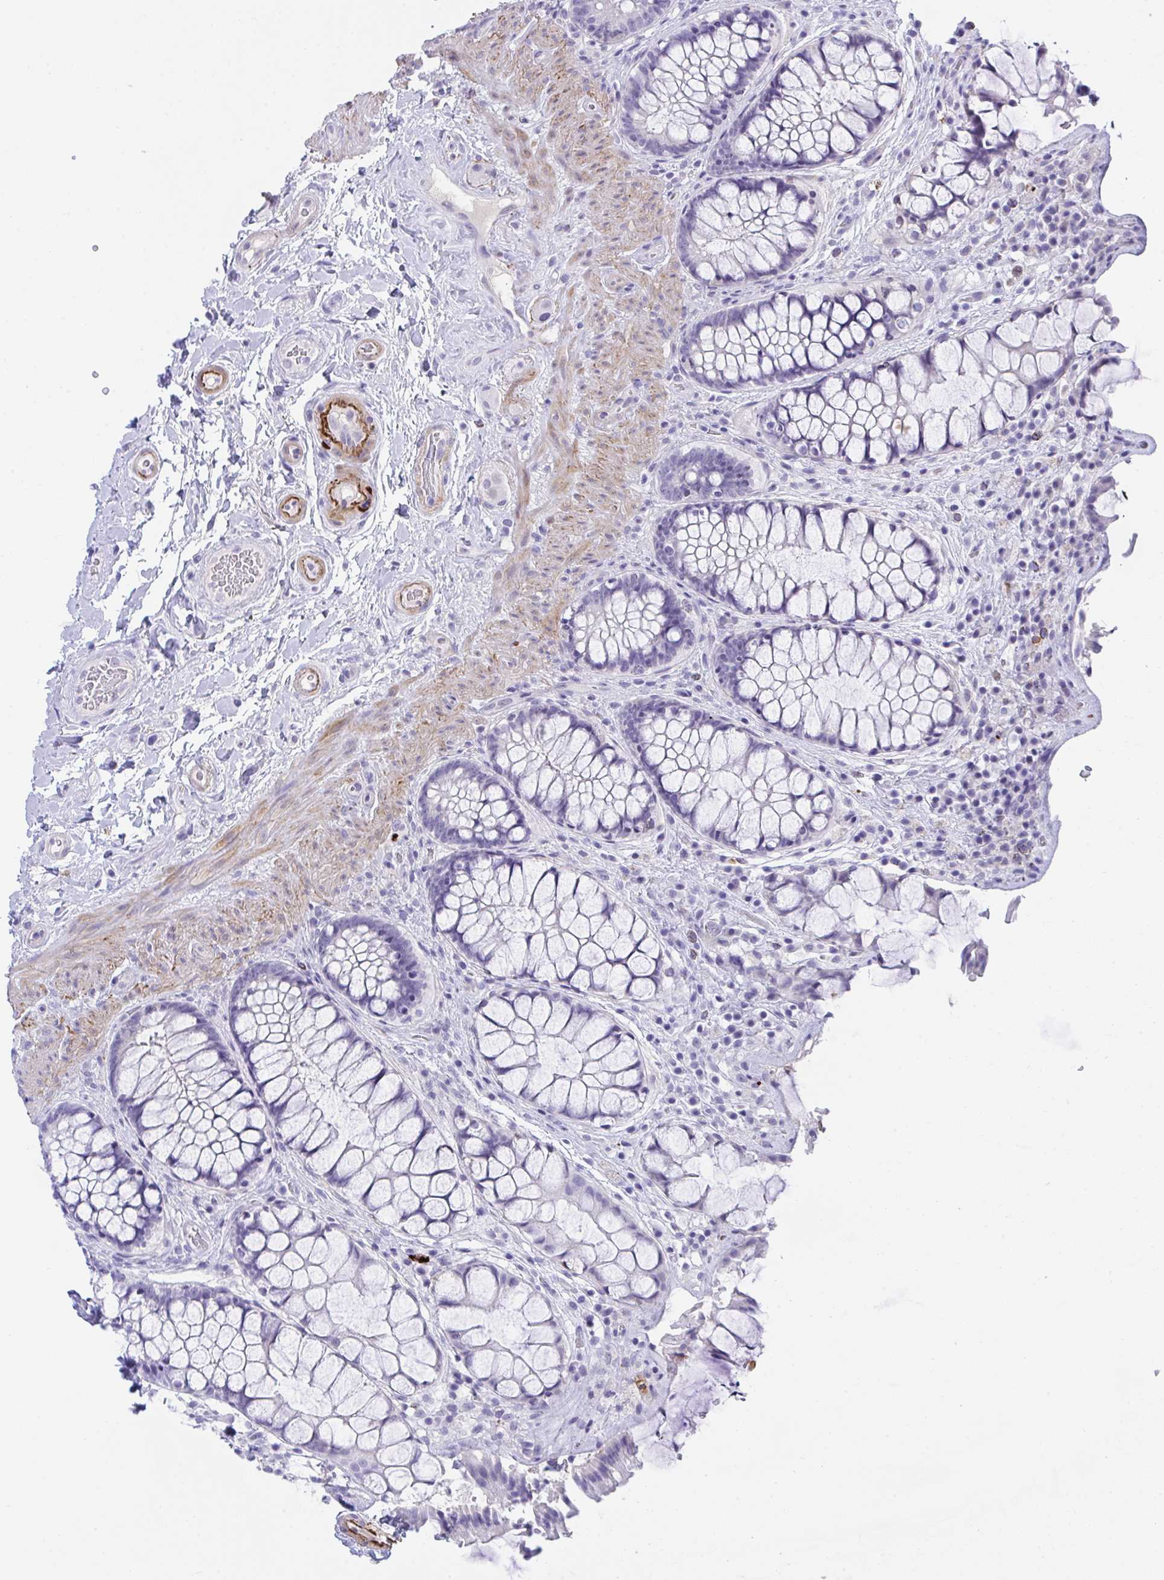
{"staining": {"intensity": "negative", "quantity": "none", "location": "none"}, "tissue": "rectum", "cell_type": "Glandular cells", "image_type": "normal", "snomed": [{"axis": "morphology", "description": "Normal tissue, NOS"}, {"axis": "topography", "description": "Rectum"}], "caption": "An immunohistochemistry image of unremarkable rectum is shown. There is no staining in glandular cells of rectum. (Brightfield microscopy of DAB immunohistochemistry (IHC) at high magnification).", "gene": "KMT2E", "patient": {"sex": "female", "age": 58}}